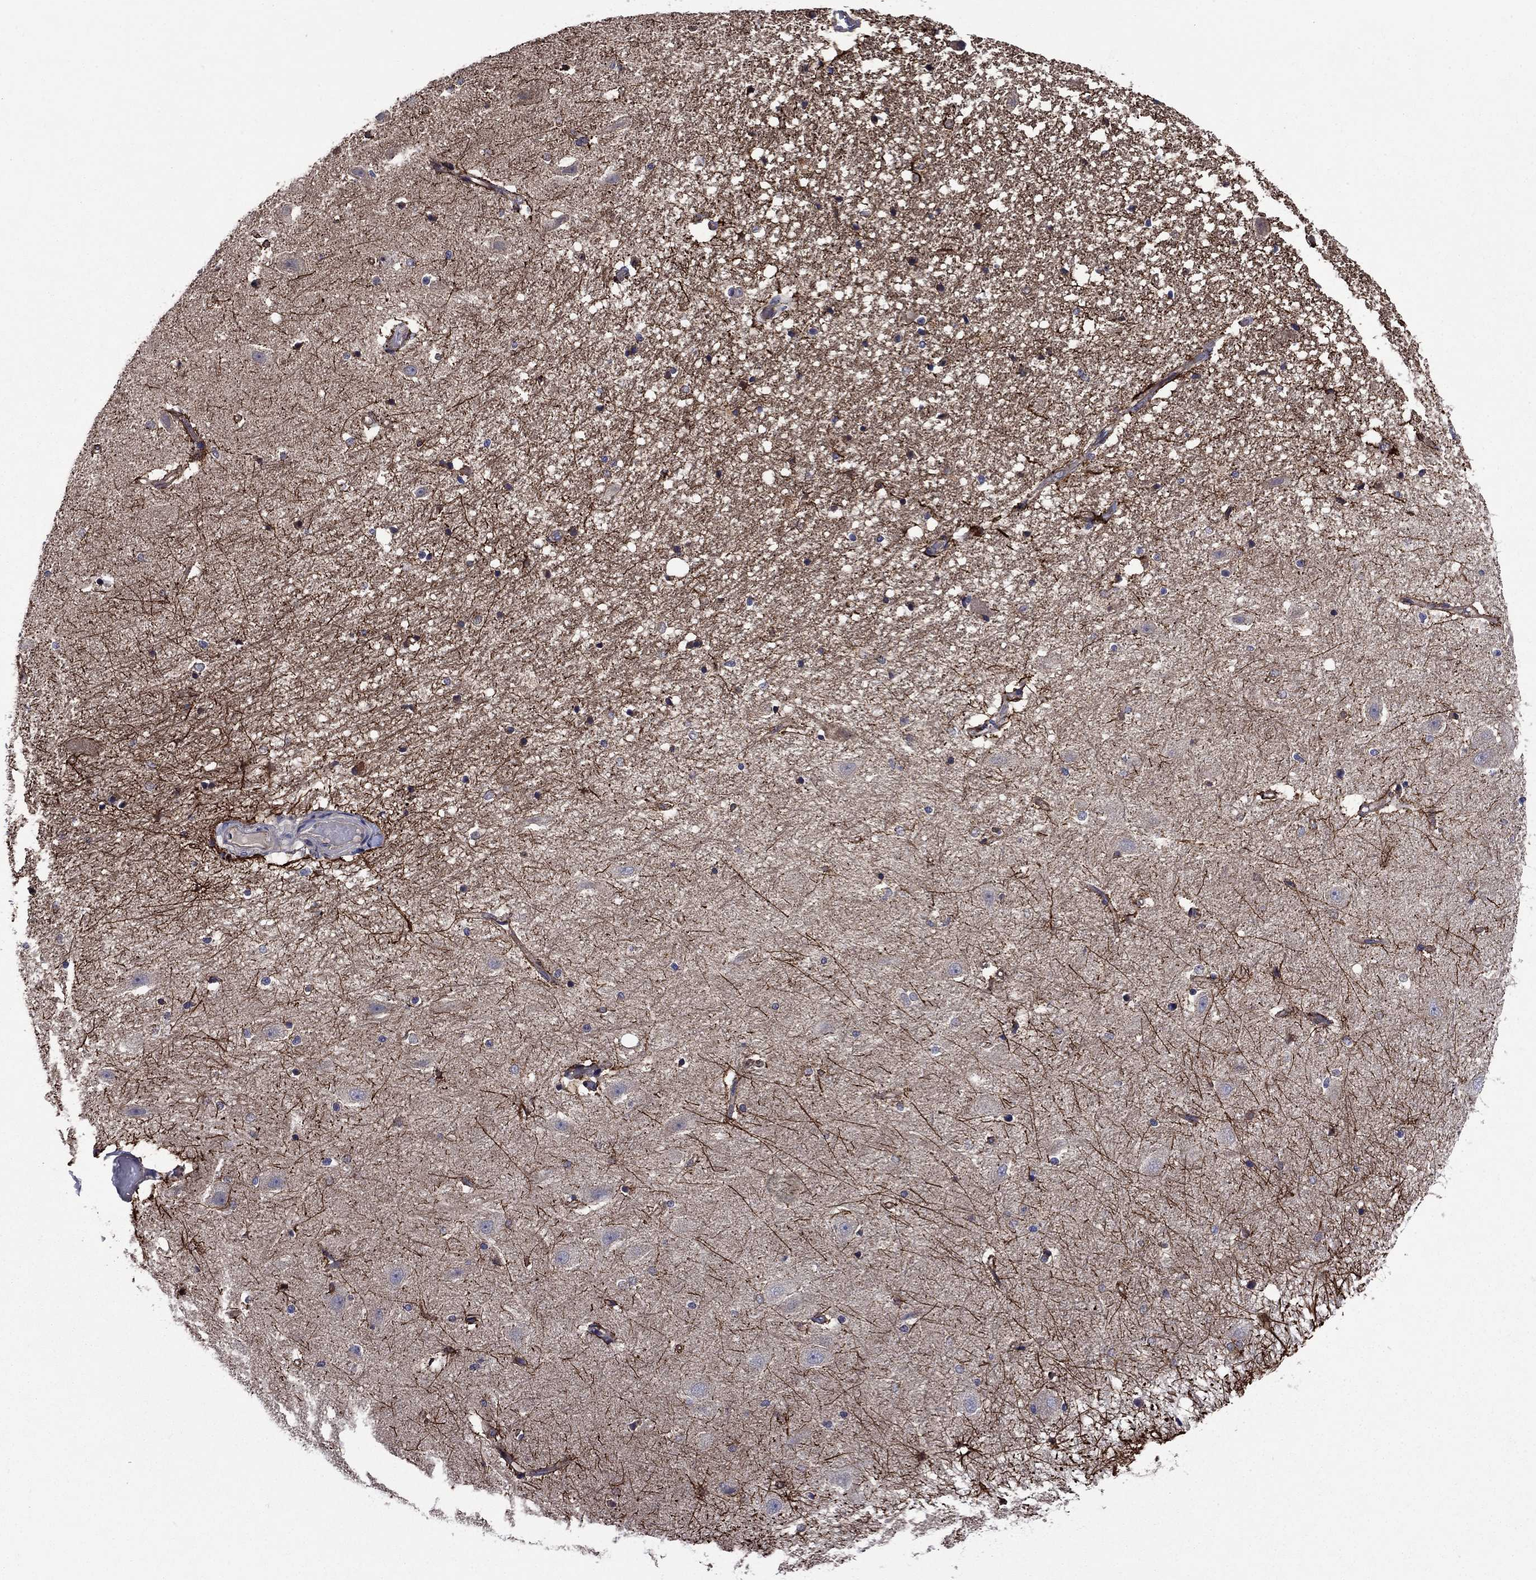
{"staining": {"intensity": "strong", "quantity": "<25%", "location": "cytoplasmic/membranous"}, "tissue": "hippocampus", "cell_type": "Glial cells", "image_type": "normal", "snomed": [{"axis": "morphology", "description": "Normal tissue, NOS"}, {"axis": "topography", "description": "Hippocampus"}], "caption": "This image displays immunohistochemistry staining of benign human hippocampus, with medium strong cytoplasmic/membranous staining in about <25% of glial cells.", "gene": "KIF22", "patient": {"sex": "male", "age": 49}}